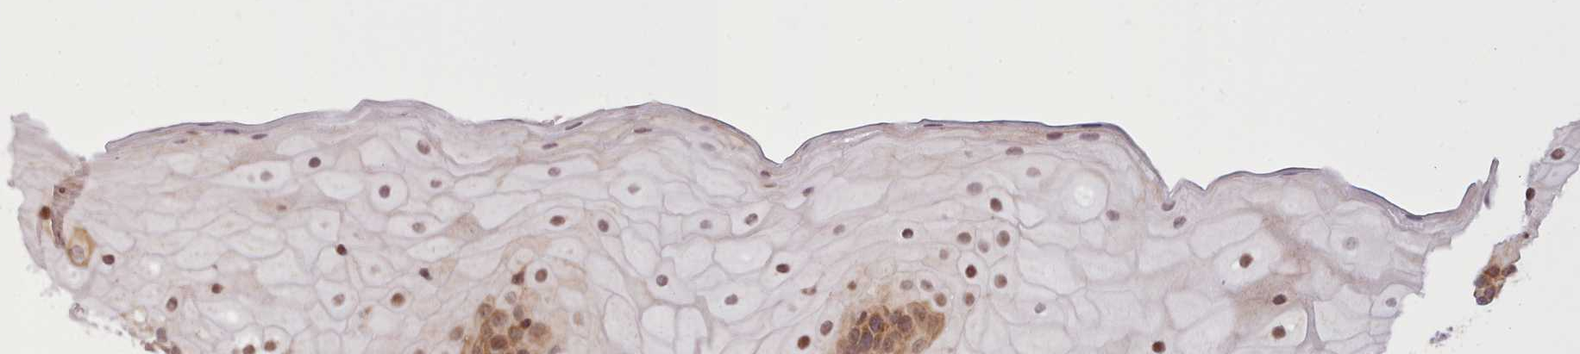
{"staining": {"intensity": "moderate", "quantity": ">75%", "location": "nuclear"}, "tissue": "oral mucosa", "cell_type": "Squamous epithelial cells", "image_type": "normal", "snomed": [{"axis": "morphology", "description": "Normal tissue, NOS"}, {"axis": "topography", "description": "Oral tissue"}], "caption": "A histopathology image of human oral mucosa stained for a protein displays moderate nuclear brown staining in squamous epithelial cells. Nuclei are stained in blue.", "gene": "ZMYM4", "patient": {"sex": "female", "age": 70}}